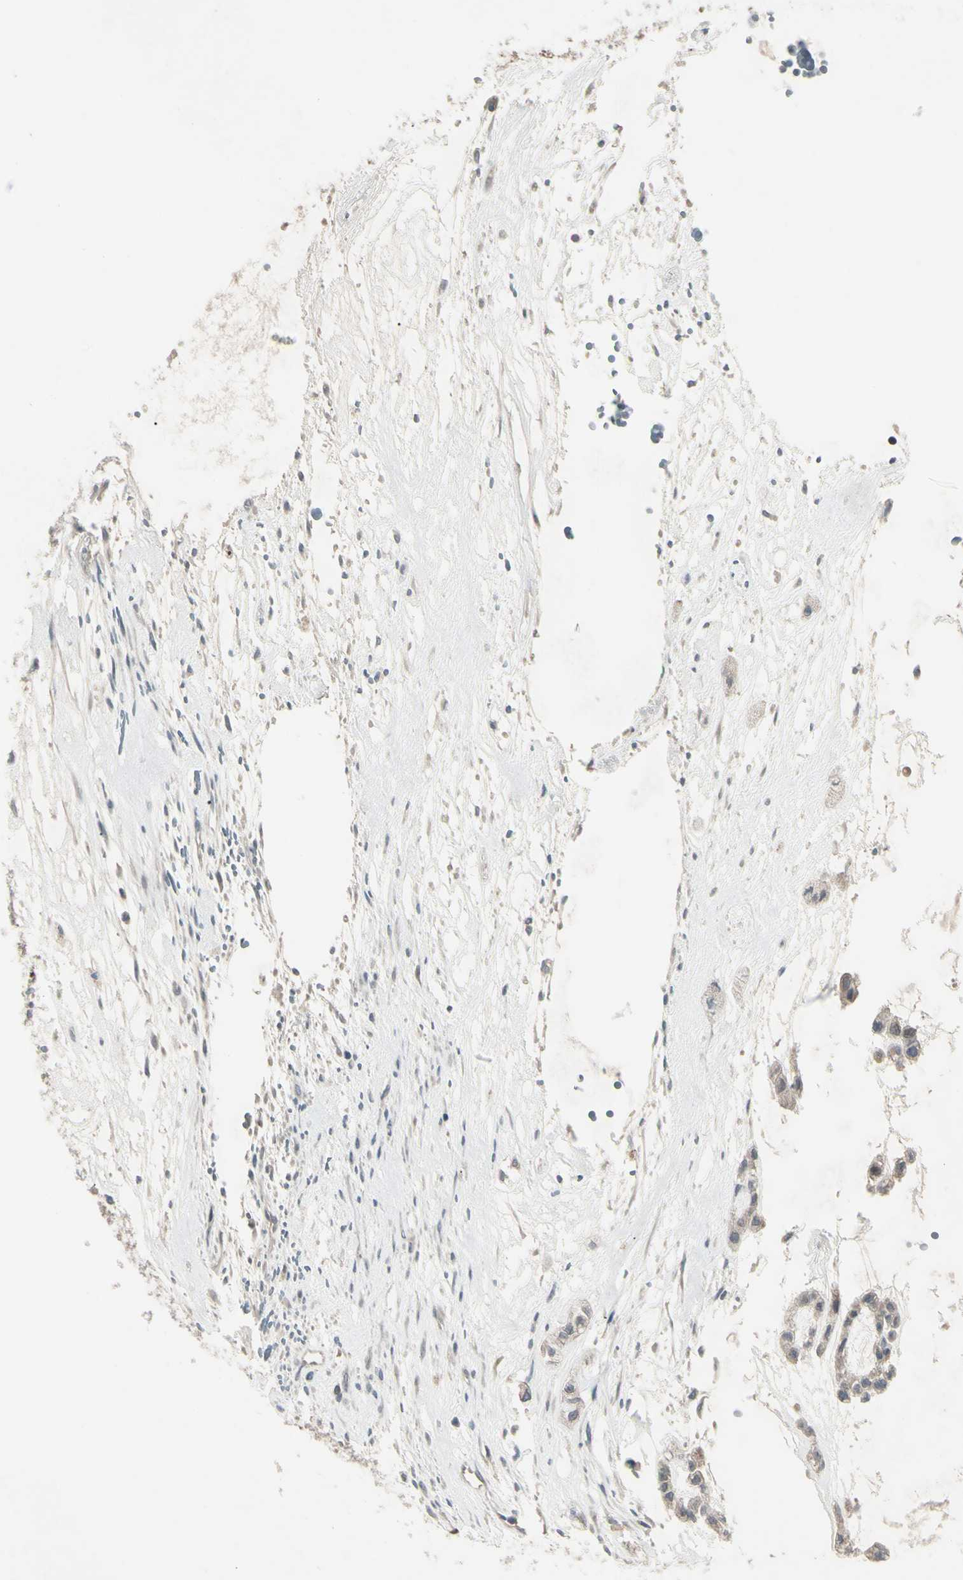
{"staining": {"intensity": "weak", "quantity": ">75%", "location": "cytoplasmic/membranous"}, "tissue": "head and neck cancer", "cell_type": "Tumor cells", "image_type": "cancer", "snomed": [{"axis": "morphology", "description": "Adenocarcinoma, NOS"}, {"axis": "morphology", "description": "Adenoma, NOS"}, {"axis": "topography", "description": "Head-Neck"}], "caption": "Tumor cells demonstrate weak cytoplasmic/membranous positivity in about >75% of cells in adenoma (head and neck). Nuclei are stained in blue.", "gene": "PIAS4", "patient": {"sex": "female", "age": 55}}